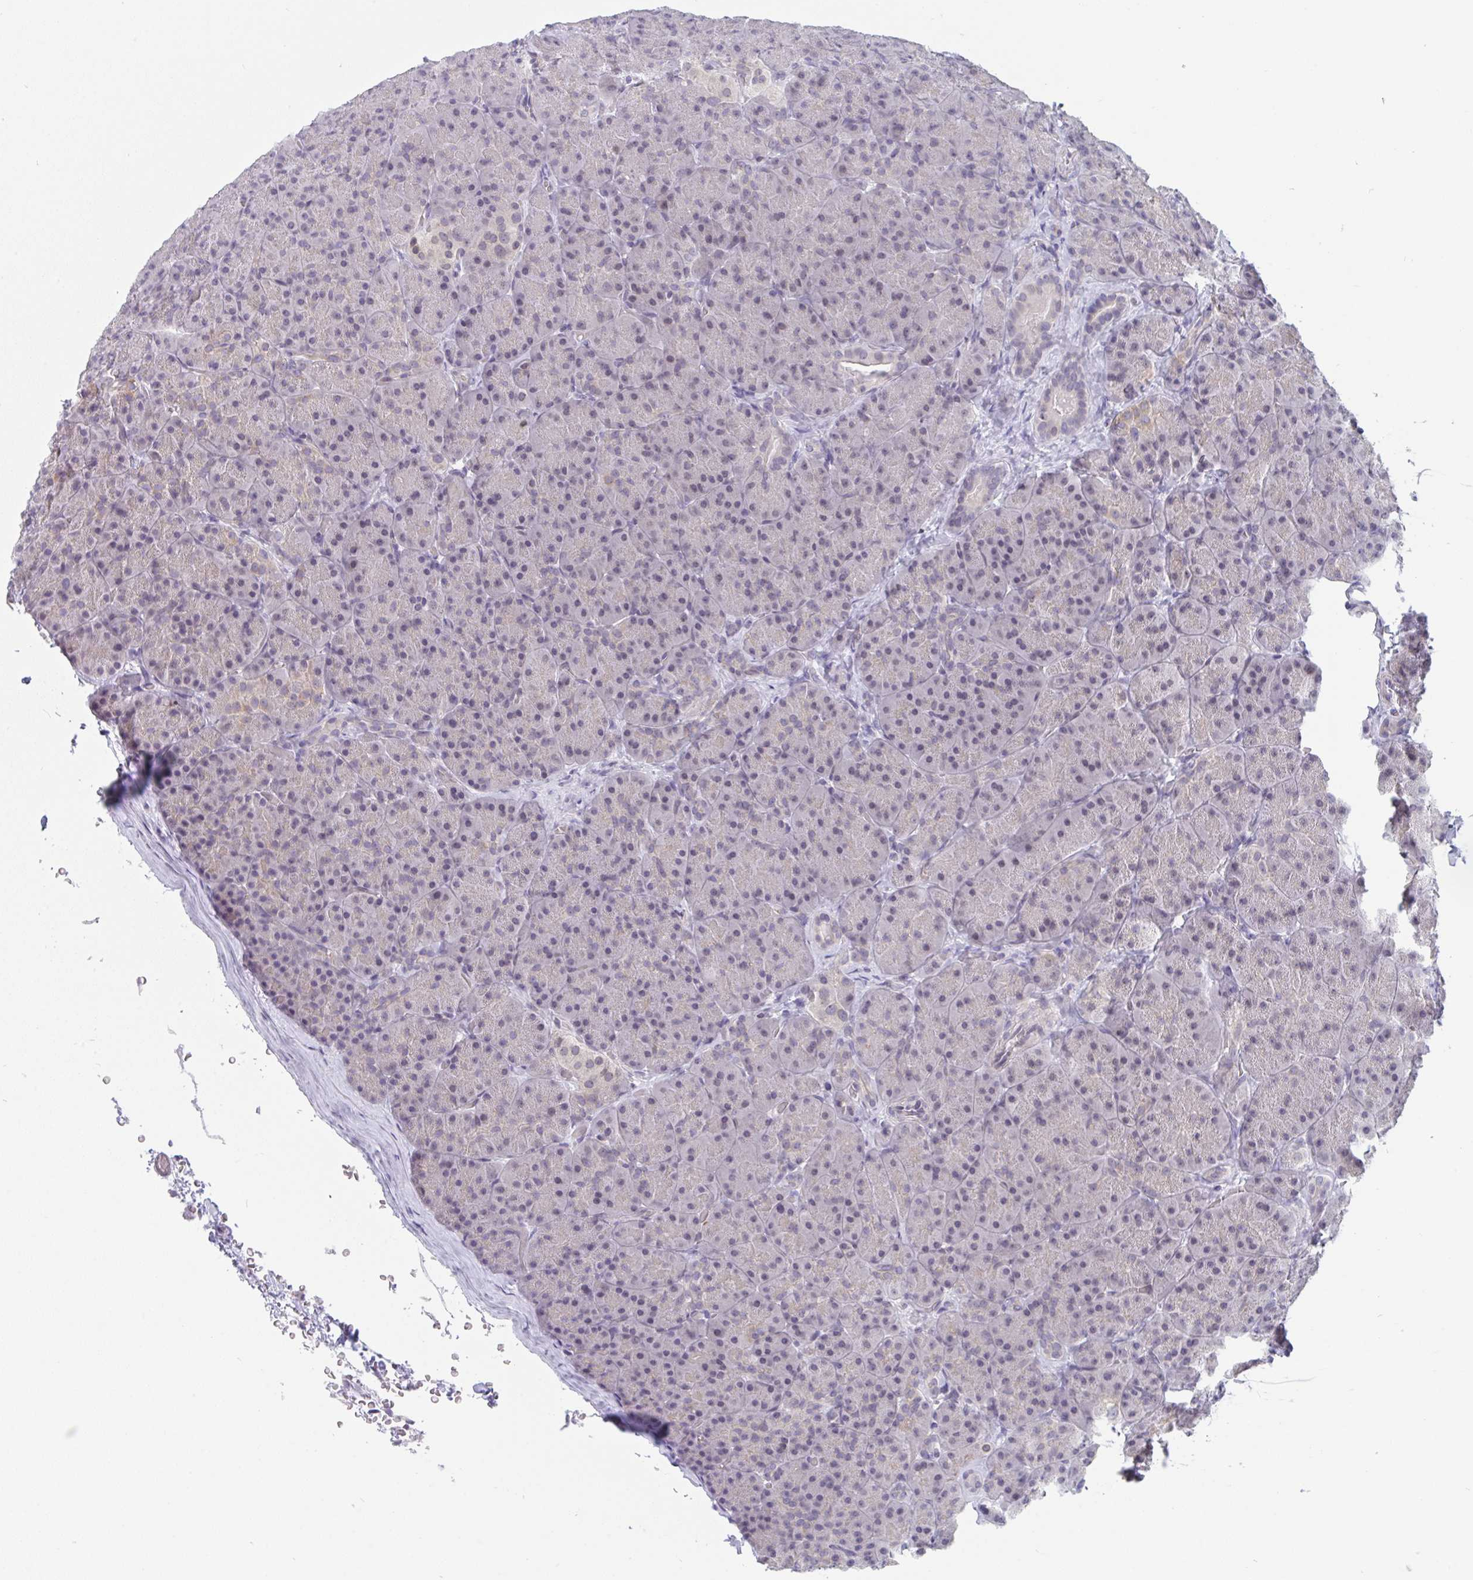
{"staining": {"intensity": "moderate", "quantity": "<25%", "location": "cytoplasmic/membranous,nuclear"}, "tissue": "pancreas", "cell_type": "Exocrine glandular cells", "image_type": "normal", "snomed": [{"axis": "morphology", "description": "Normal tissue, NOS"}, {"axis": "topography", "description": "Pancreas"}], "caption": "IHC micrograph of normal human pancreas stained for a protein (brown), which demonstrates low levels of moderate cytoplasmic/membranous,nuclear staining in about <25% of exocrine glandular cells.", "gene": "BMAL2", "patient": {"sex": "male", "age": 57}}